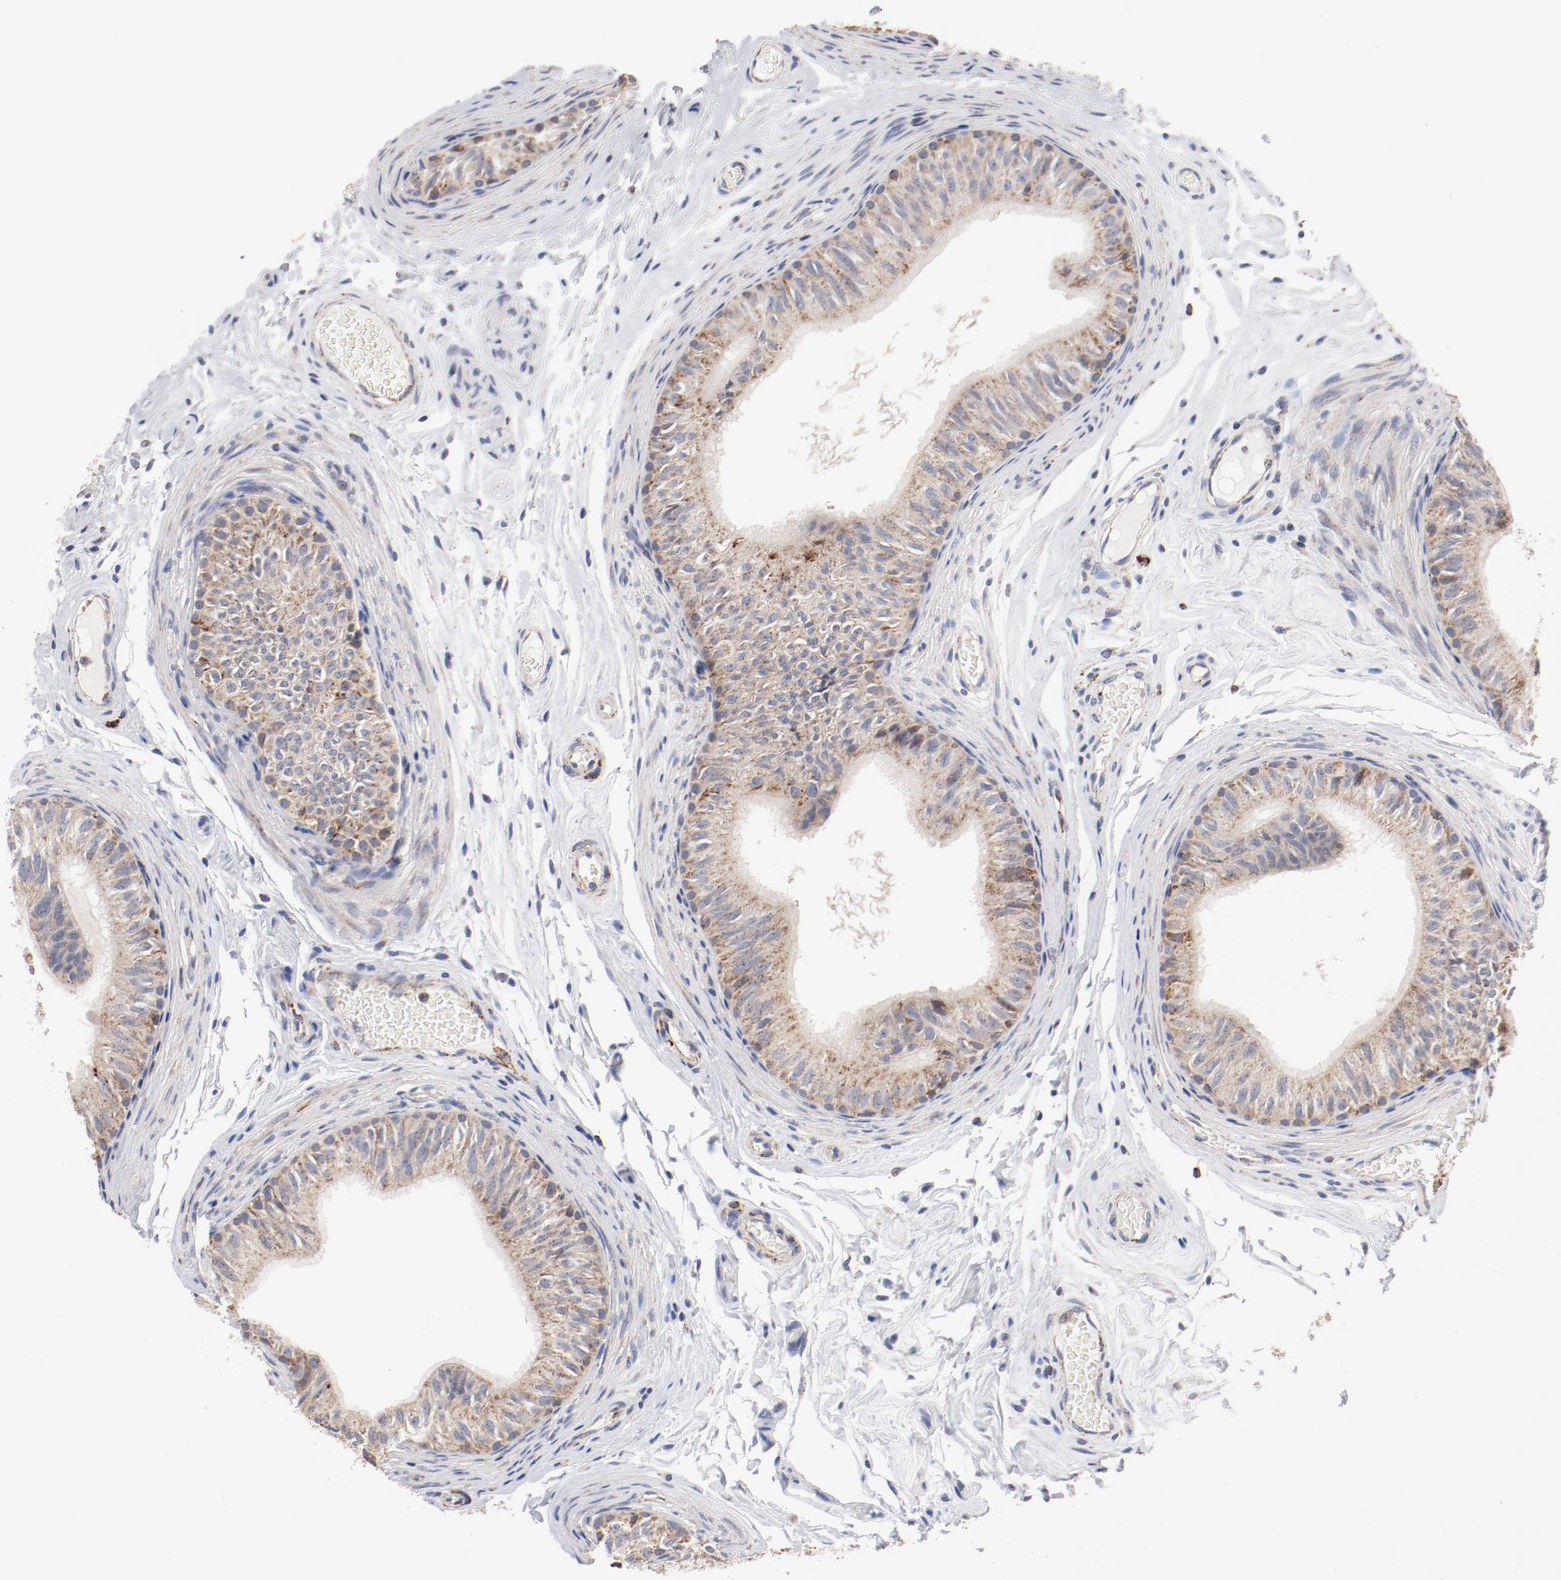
{"staining": {"intensity": "moderate", "quantity": ">75%", "location": "cytoplasmic/membranous"}, "tissue": "epididymis", "cell_type": "Glandular cells", "image_type": "normal", "snomed": [{"axis": "morphology", "description": "Normal tissue, NOS"}, {"axis": "topography", "description": "Testis"}, {"axis": "topography", "description": "Epididymis"}], "caption": "Epididymis stained for a protein displays moderate cytoplasmic/membranous positivity in glandular cells.", "gene": "NDUFV2", "patient": {"sex": "male", "age": 36}}